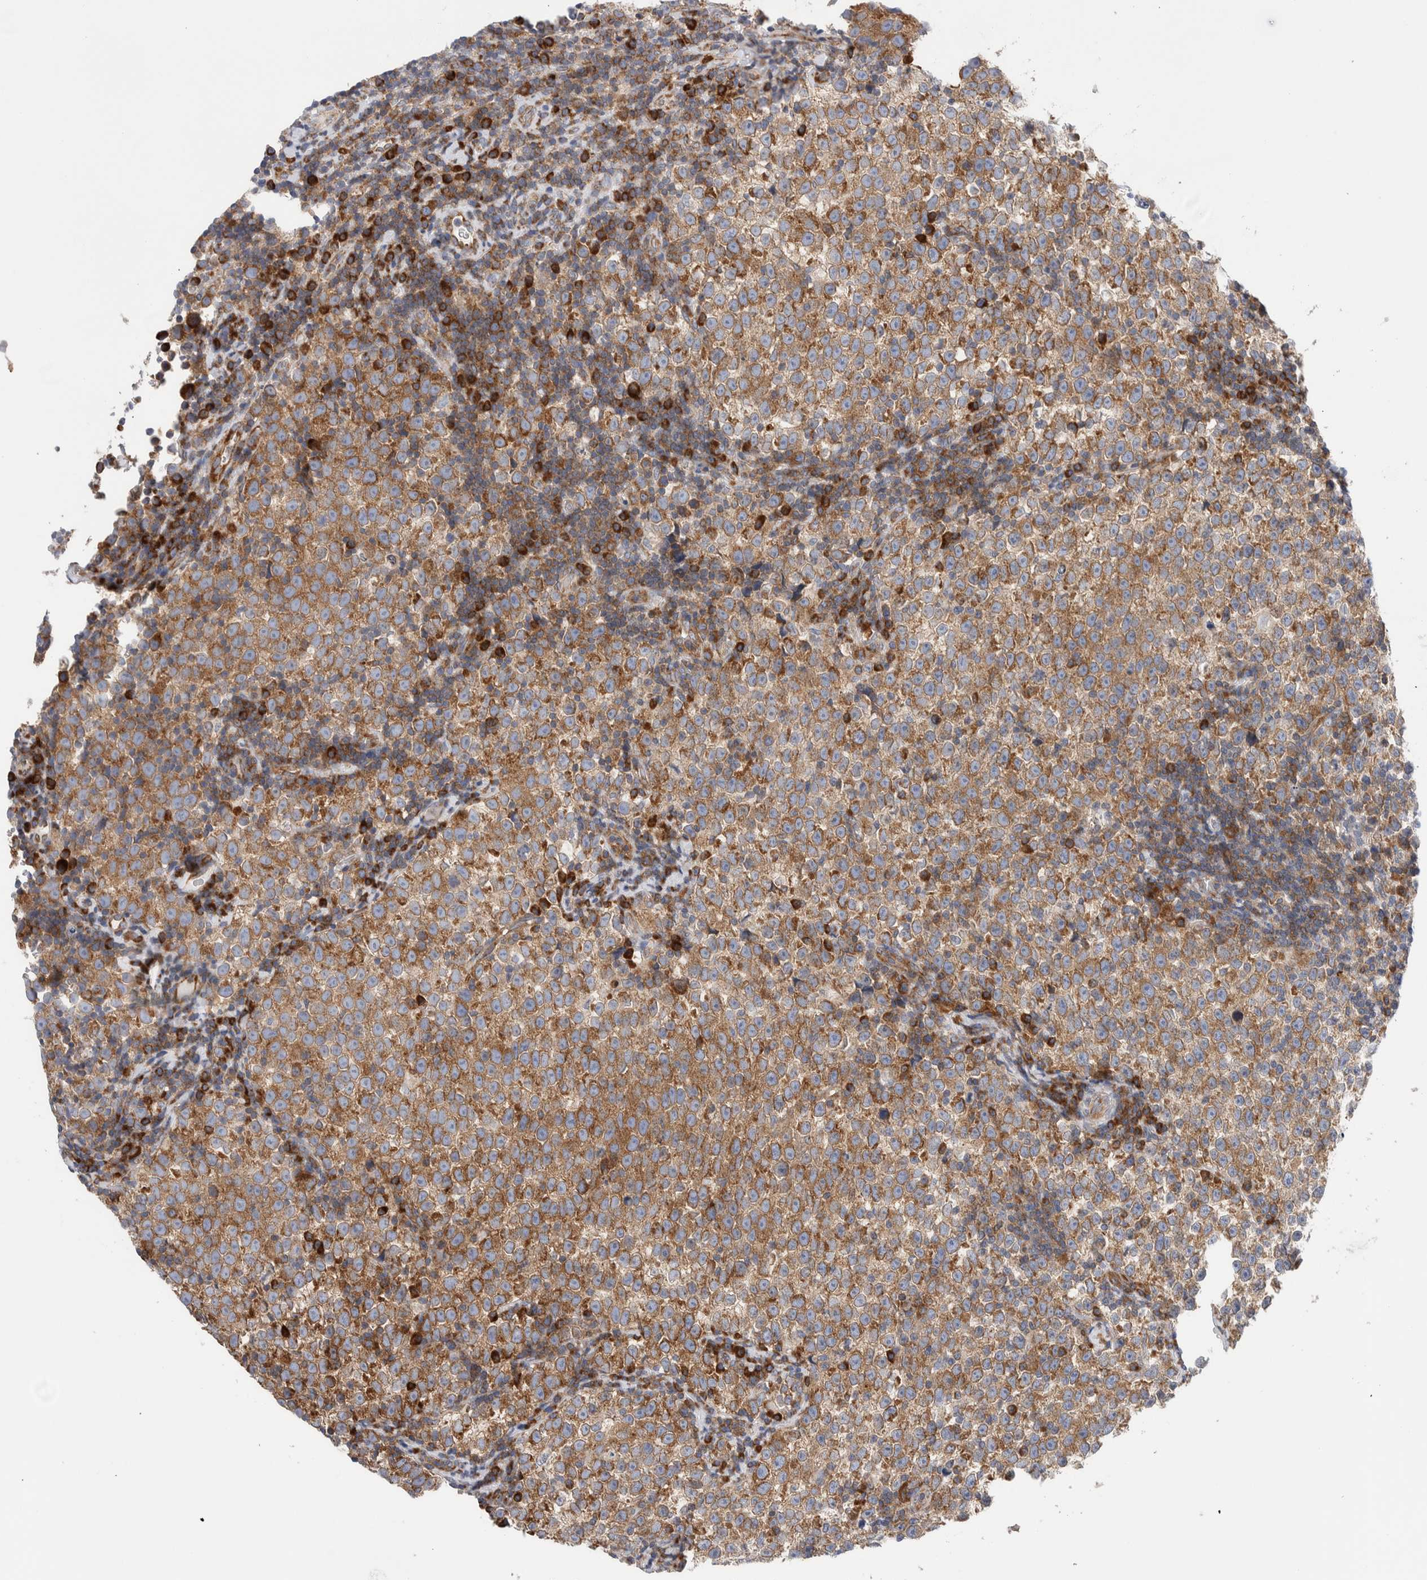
{"staining": {"intensity": "moderate", "quantity": ">75%", "location": "cytoplasmic/membranous"}, "tissue": "testis cancer", "cell_type": "Tumor cells", "image_type": "cancer", "snomed": [{"axis": "morphology", "description": "Normal tissue, NOS"}, {"axis": "morphology", "description": "Seminoma, NOS"}, {"axis": "topography", "description": "Testis"}], "caption": "The micrograph reveals immunohistochemical staining of testis cancer. There is moderate cytoplasmic/membranous staining is present in about >75% of tumor cells.", "gene": "RACK1", "patient": {"sex": "male", "age": 43}}